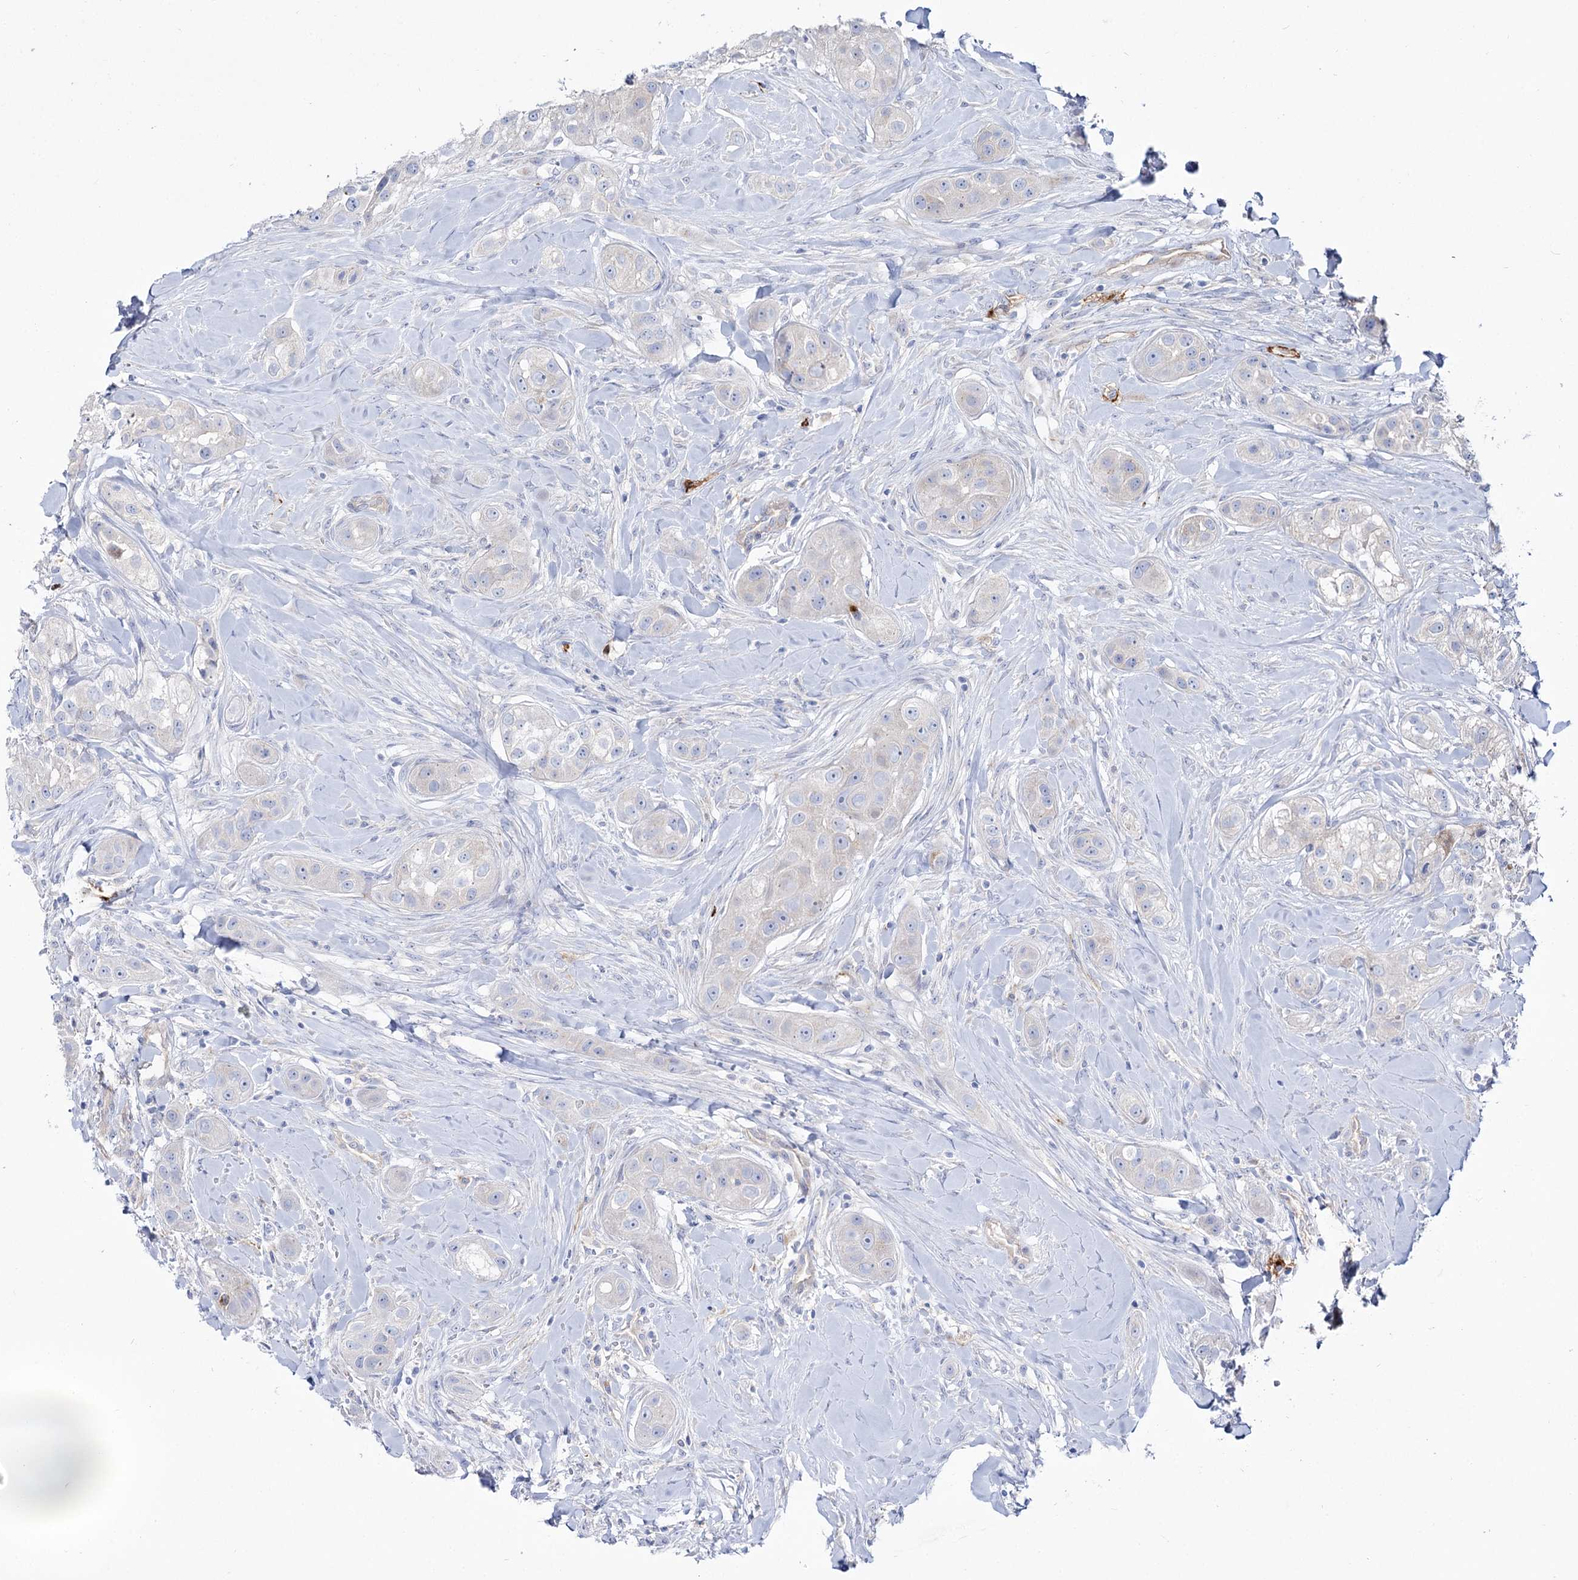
{"staining": {"intensity": "negative", "quantity": "none", "location": "none"}, "tissue": "head and neck cancer", "cell_type": "Tumor cells", "image_type": "cancer", "snomed": [{"axis": "morphology", "description": "Normal tissue, NOS"}, {"axis": "morphology", "description": "Squamous cell carcinoma, NOS"}, {"axis": "topography", "description": "Skeletal muscle"}, {"axis": "topography", "description": "Head-Neck"}], "caption": "The immunohistochemistry (IHC) histopathology image has no significant positivity in tumor cells of head and neck cancer tissue.", "gene": "SUOX", "patient": {"sex": "male", "age": 51}}